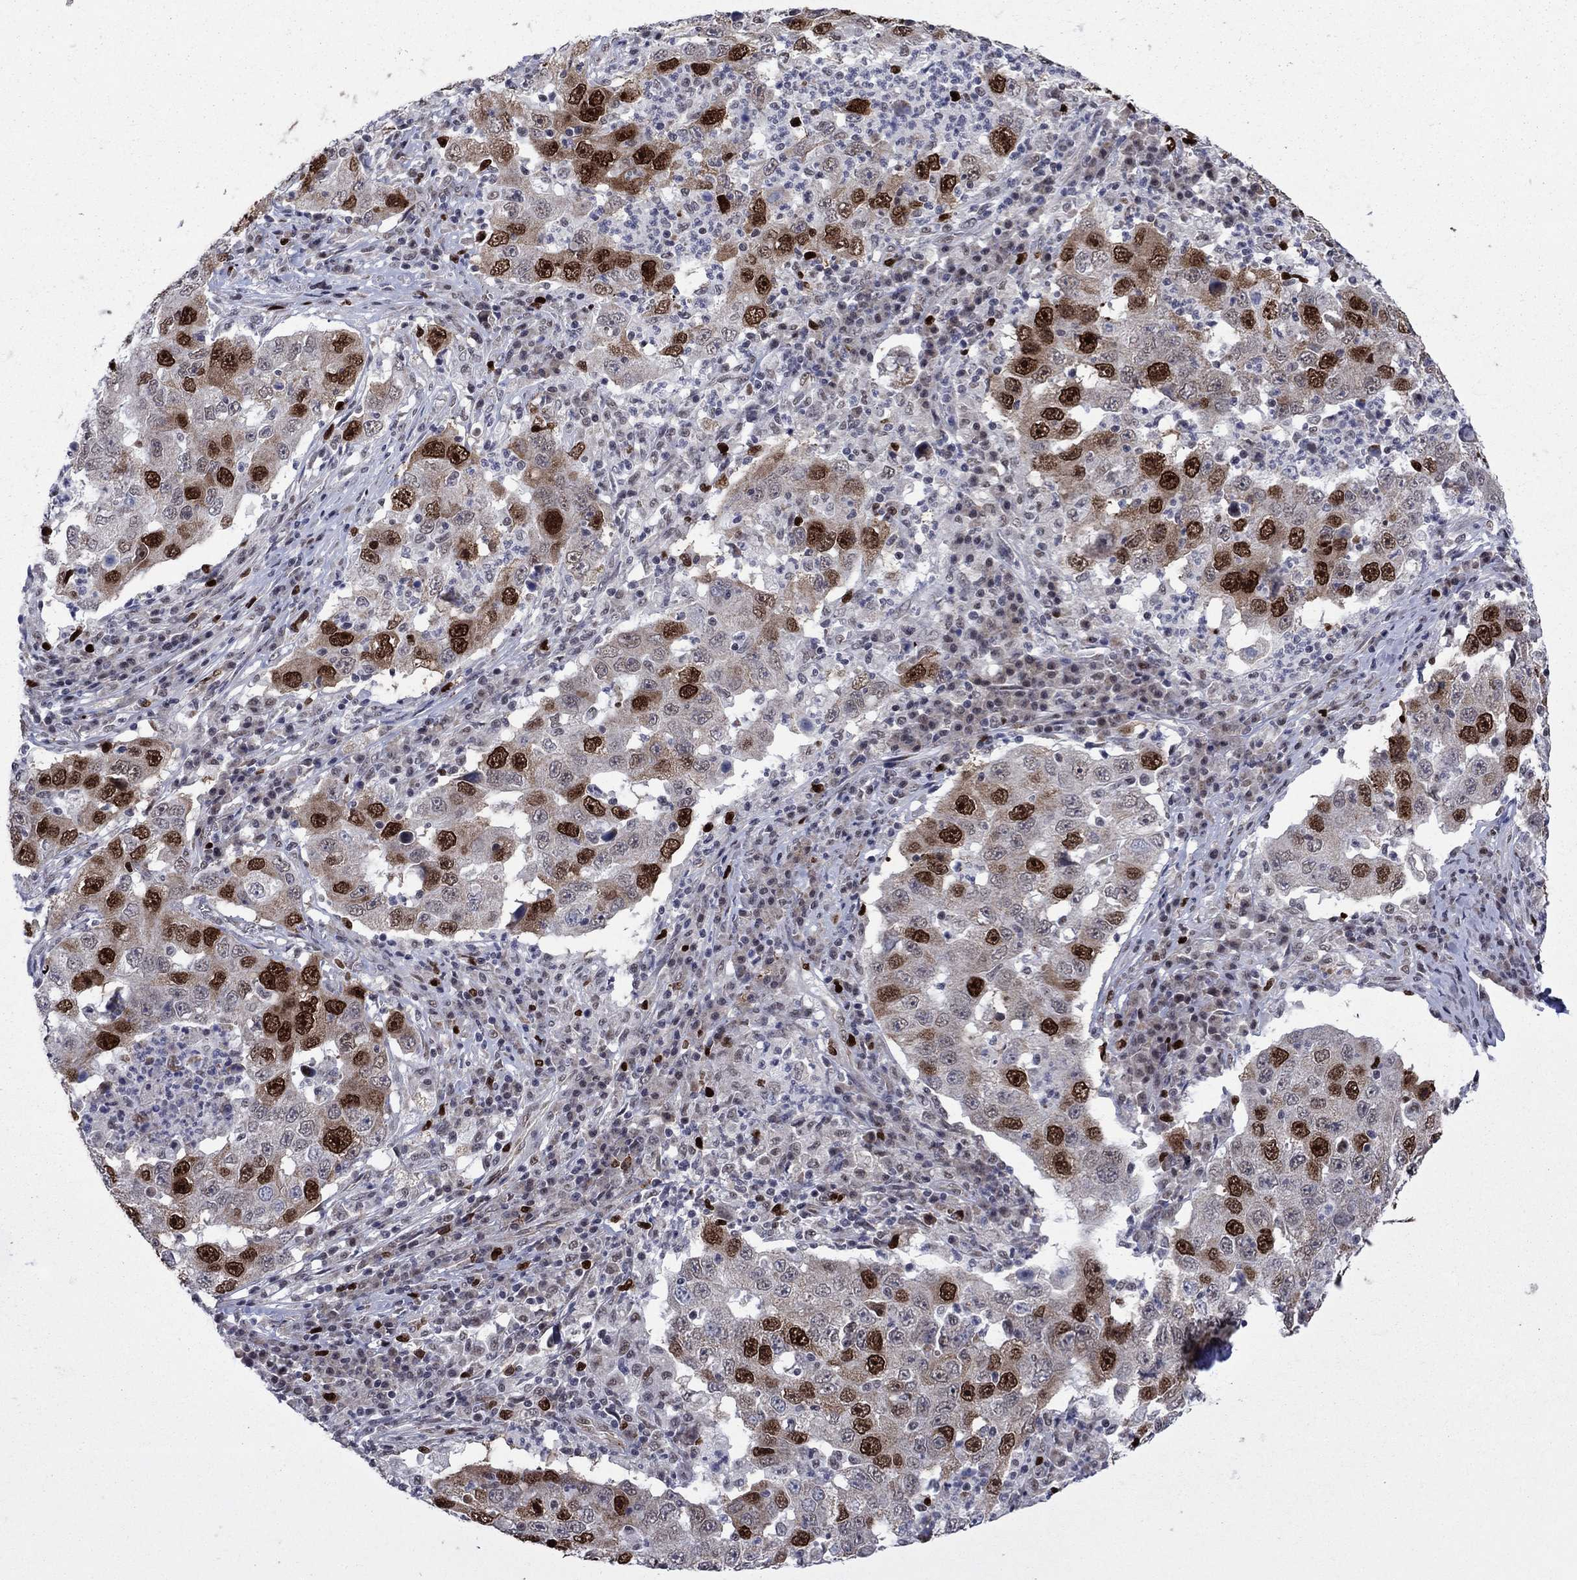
{"staining": {"intensity": "strong", "quantity": "25%-75%", "location": "nuclear"}, "tissue": "lung cancer", "cell_type": "Tumor cells", "image_type": "cancer", "snomed": [{"axis": "morphology", "description": "Adenocarcinoma, NOS"}, {"axis": "topography", "description": "Lung"}], "caption": "The histopathology image shows staining of lung cancer (adenocarcinoma), revealing strong nuclear protein expression (brown color) within tumor cells. (DAB IHC, brown staining for protein, blue staining for nuclei).", "gene": "CDCA5", "patient": {"sex": "male", "age": 73}}